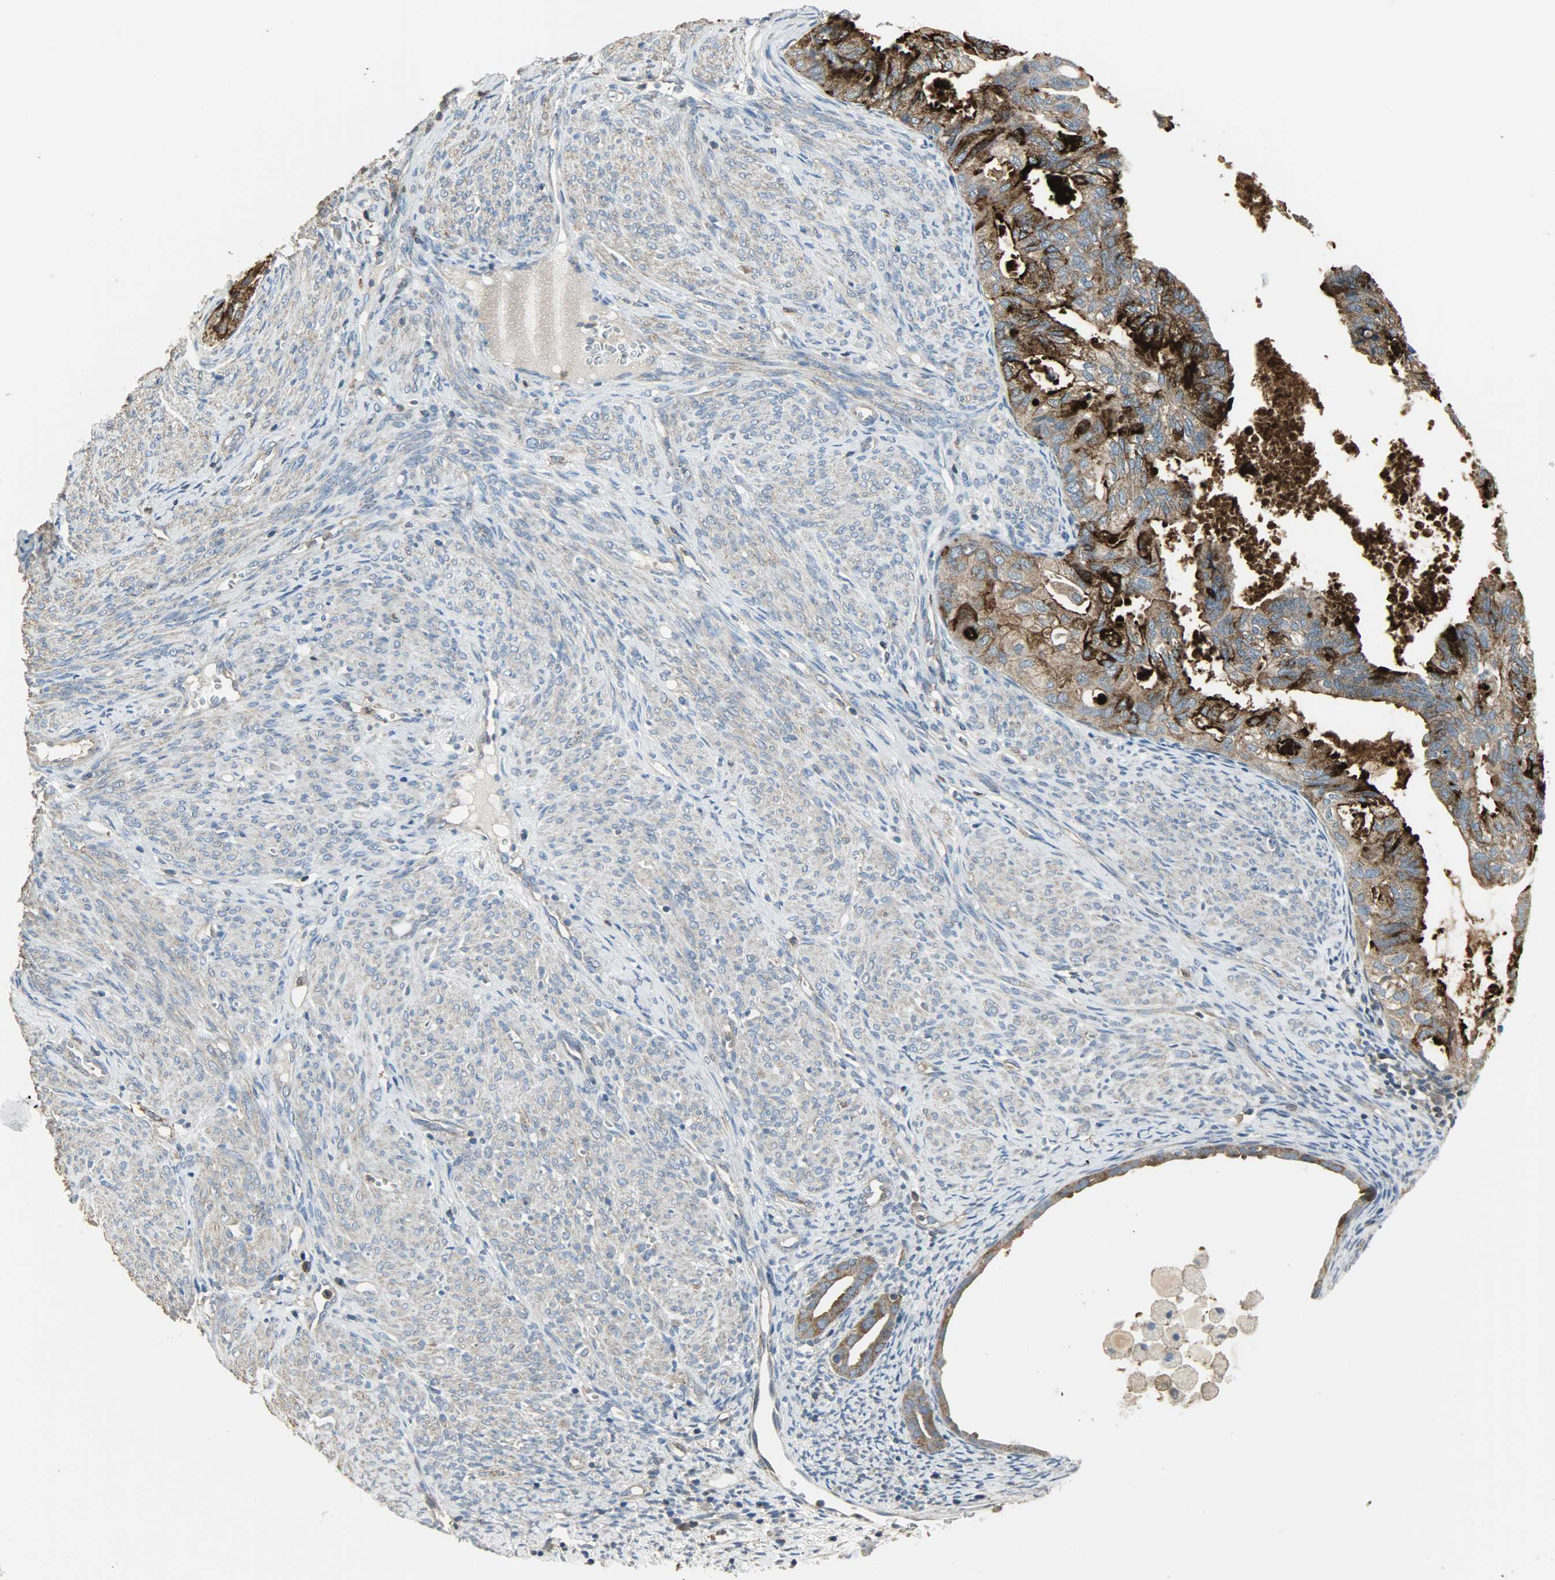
{"staining": {"intensity": "strong", "quantity": ">75%", "location": "cytoplasmic/membranous"}, "tissue": "cervical cancer", "cell_type": "Tumor cells", "image_type": "cancer", "snomed": [{"axis": "morphology", "description": "Normal tissue, NOS"}, {"axis": "morphology", "description": "Adenocarcinoma, NOS"}, {"axis": "topography", "description": "Cervix"}, {"axis": "topography", "description": "Endometrium"}], "caption": "Cervical adenocarcinoma was stained to show a protein in brown. There is high levels of strong cytoplasmic/membranous positivity in approximately >75% of tumor cells.", "gene": "DNAJA4", "patient": {"sex": "female", "age": 86}}